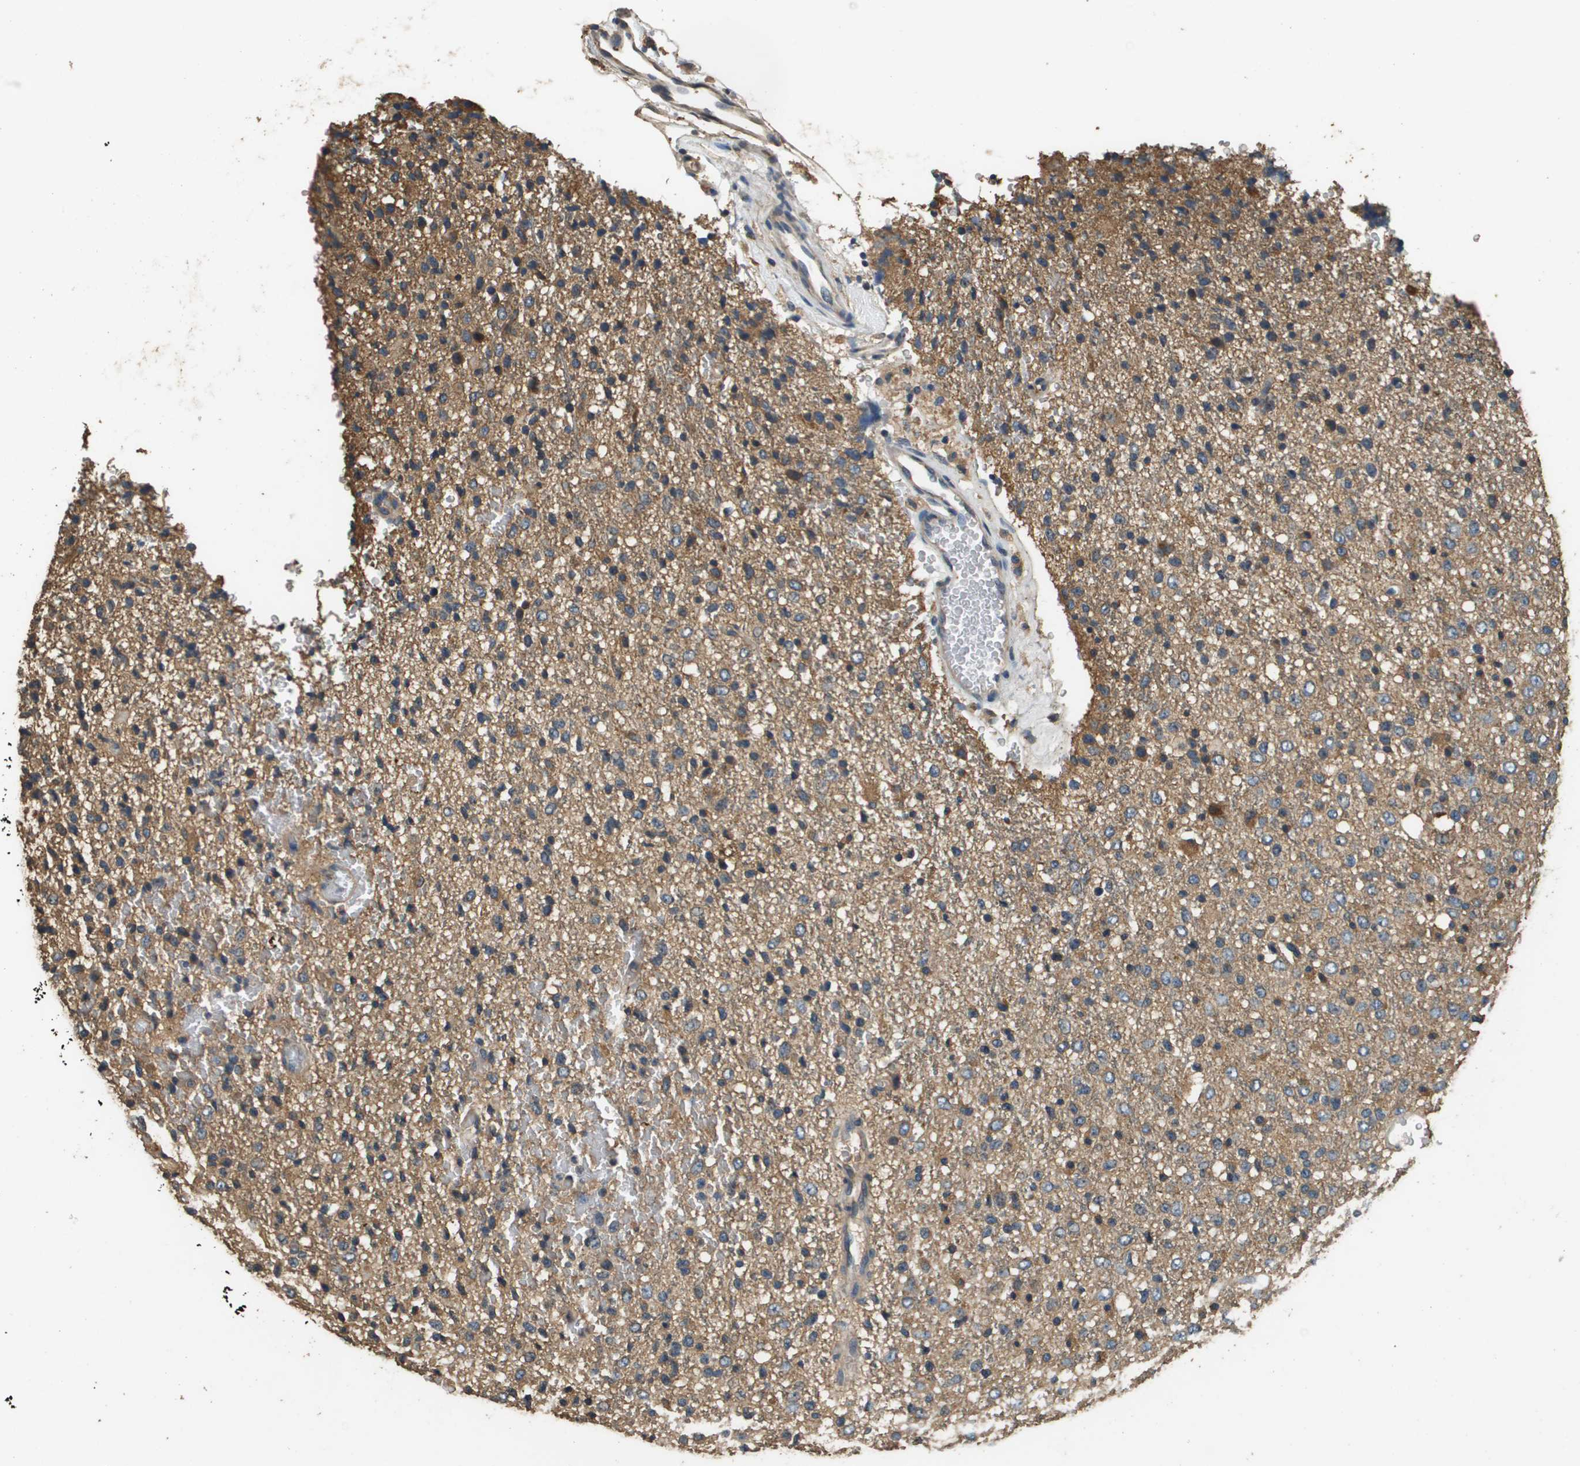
{"staining": {"intensity": "moderate", "quantity": "25%-75%", "location": "cytoplasmic/membranous"}, "tissue": "glioma", "cell_type": "Tumor cells", "image_type": "cancer", "snomed": [{"axis": "morphology", "description": "Glioma, malignant, High grade"}, {"axis": "topography", "description": "pancreas cauda"}], "caption": "Immunohistochemistry (IHC) histopathology image of human malignant high-grade glioma stained for a protein (brown), which demonstrates medium levels of moderate cytoplasmic/membranous staining in about 25%-75% of tumor cells.", "gene": "RAB6B", "patient": {"sex": "male", "age": 60}}